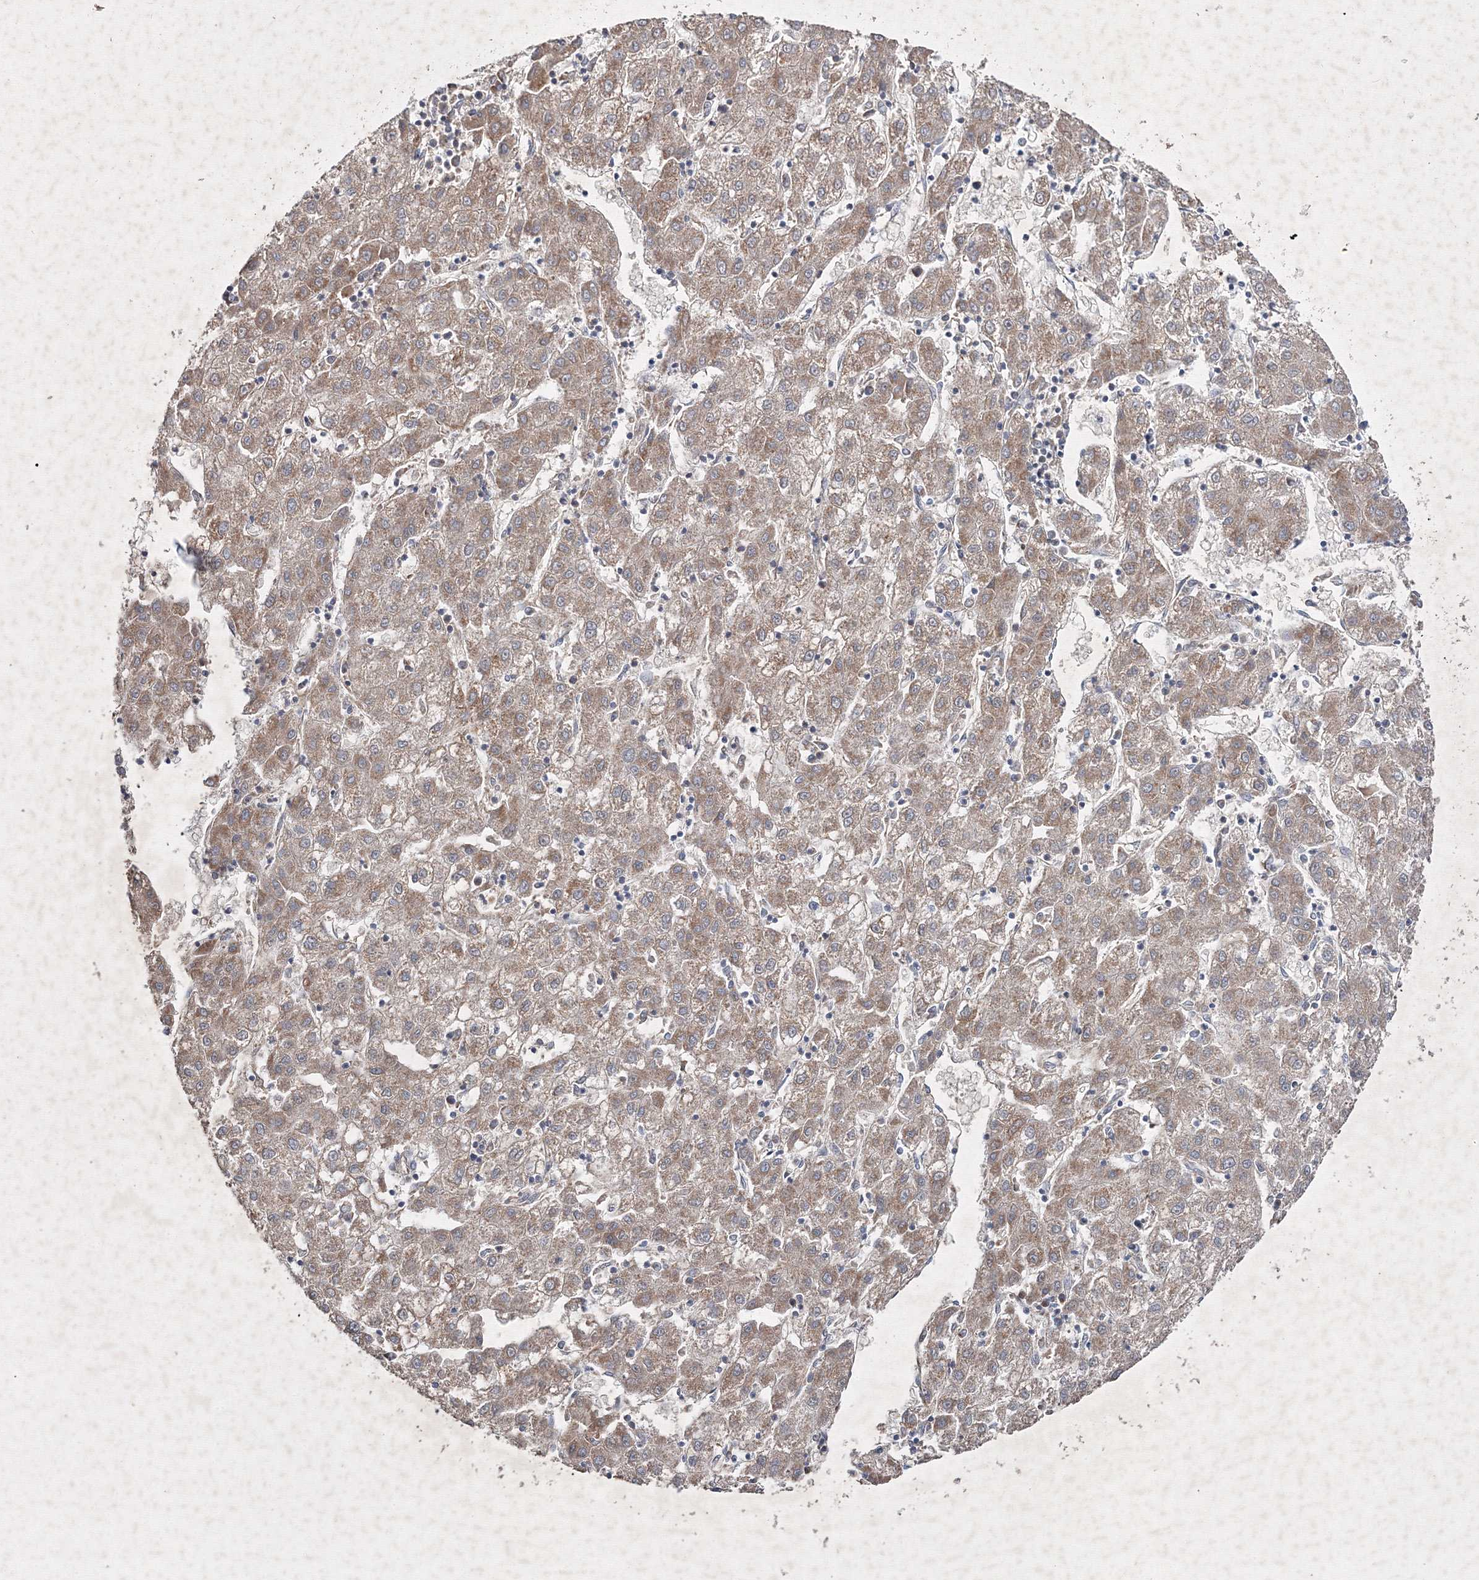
{"staining": {"intensity": "moderate", "quantity": ">75%", "location": "cytoplasmic/membranous"}, "tissue": "liver cancer", "cell_type": "Tumor cells", "image_type": "cancer", "snomed": [{"axis": "morphology", "description": "Carcinoma, Hepatocellular, NOS"}, {"axis": "topography", "description": "Liver"}], "caption": "Liver cancer tissue displays moderate cytoplasmic/membranous expression in approximately >75% of tumor cells, visualized by immunohistochemistry. (Stains: DAB (3,3'-diaminobenzidine) in brown, nuclei in blue, Microscopy: brightfield microscopy at high magnification).", "gene": "GFM1", "patient": {"sex": "male", "age": 72}}